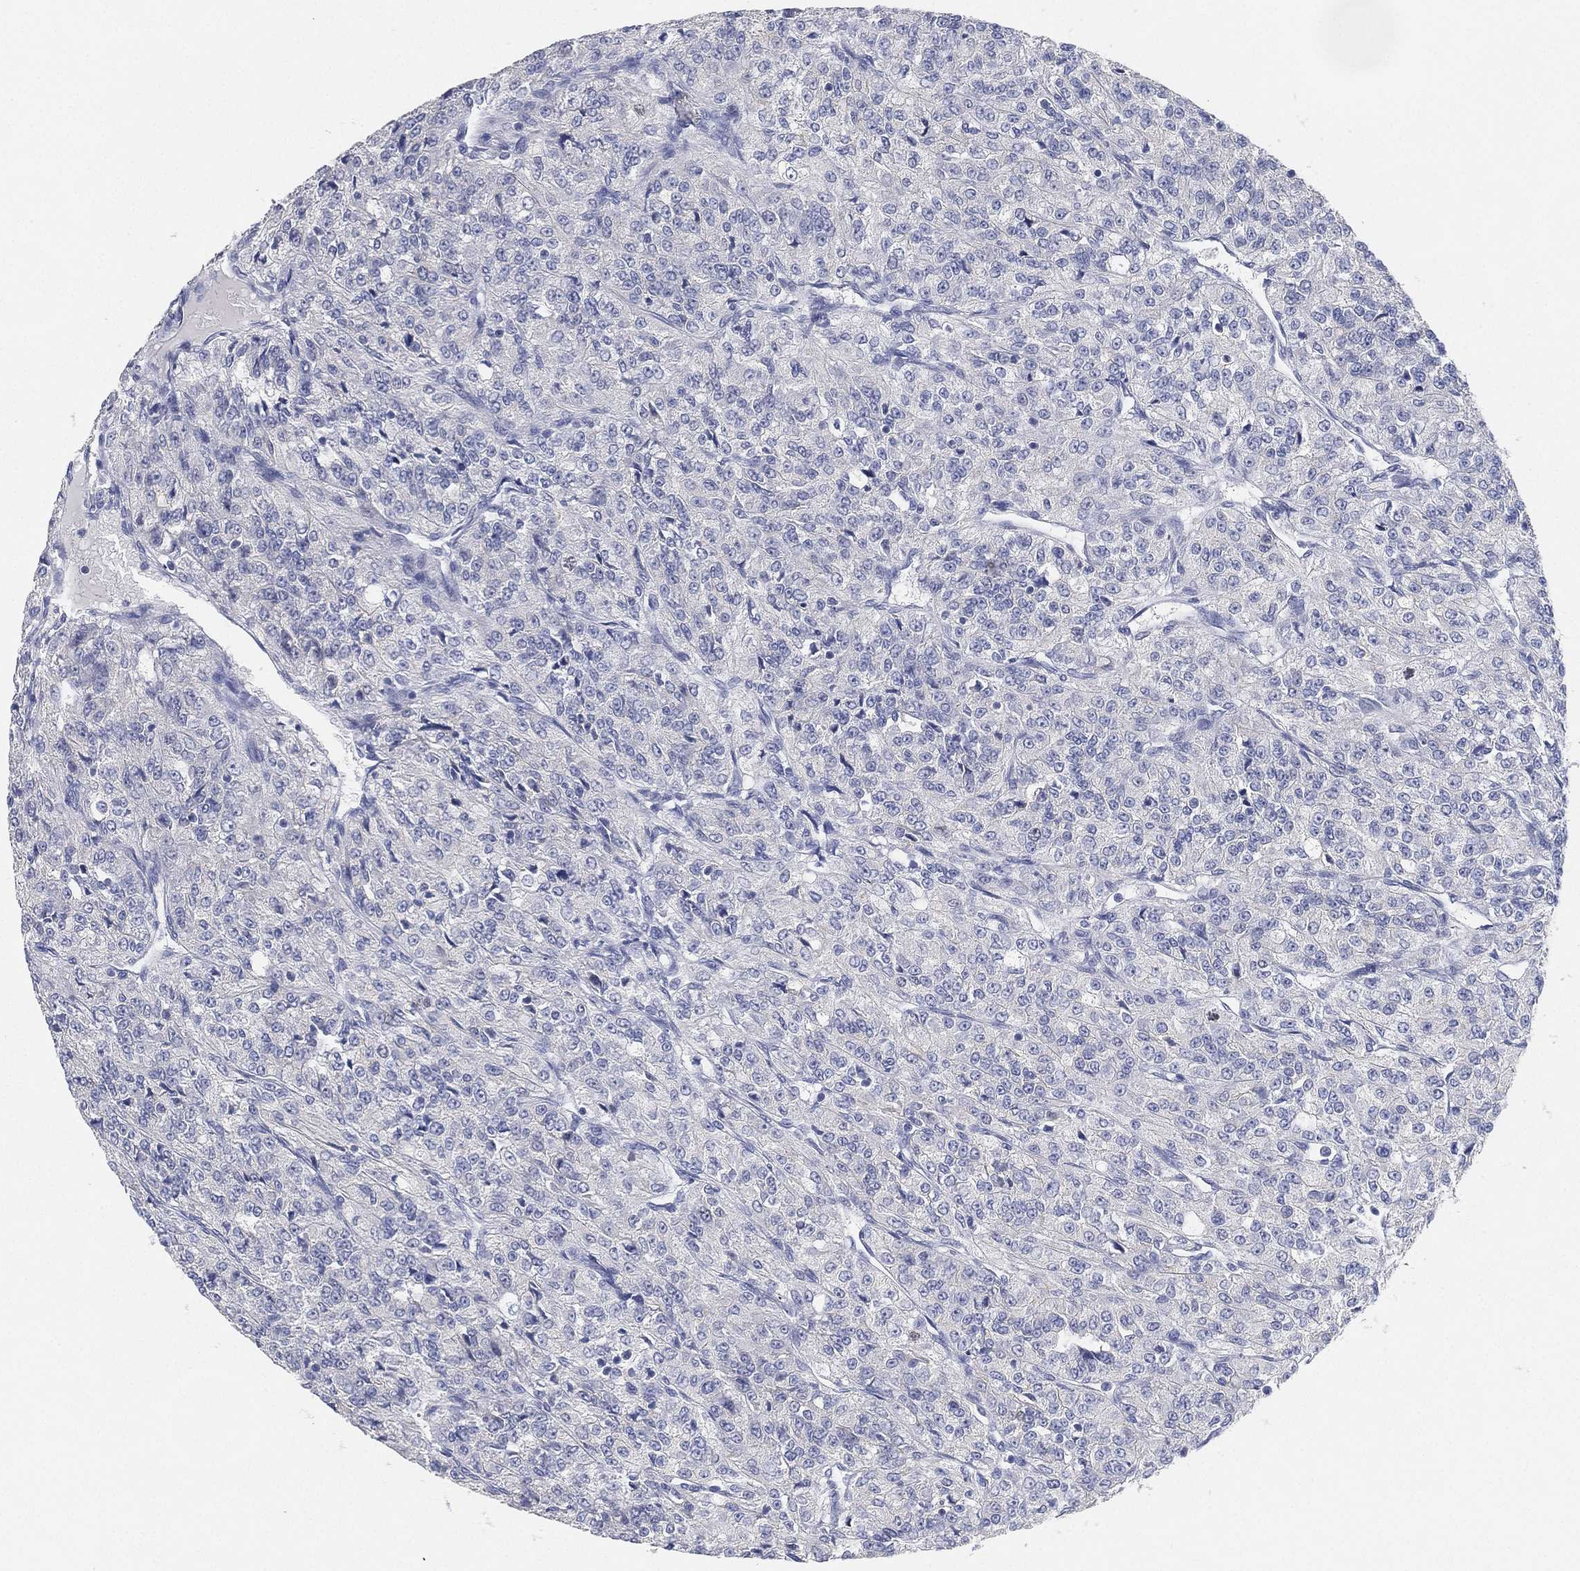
{"staining": {"intensity": "negative", "quantity": "none", "location": "none"}, "tissue": "renal cancer", "cell_type": "Tumor cells", "image_type": "cancer", "snomed": [{"axis": "morphology", "description": "Adenocarcinoma, NOS"}, {"axis": "topography", "description": "Kidney"}], "caption": "Immunohistochemistry histopathology image of renal adenocarcinoma stained for a protein (brown), which reveals no staining in tumor cells.", "gene": "FAM187B", "patient": {"sex": "female", "age": 63}}